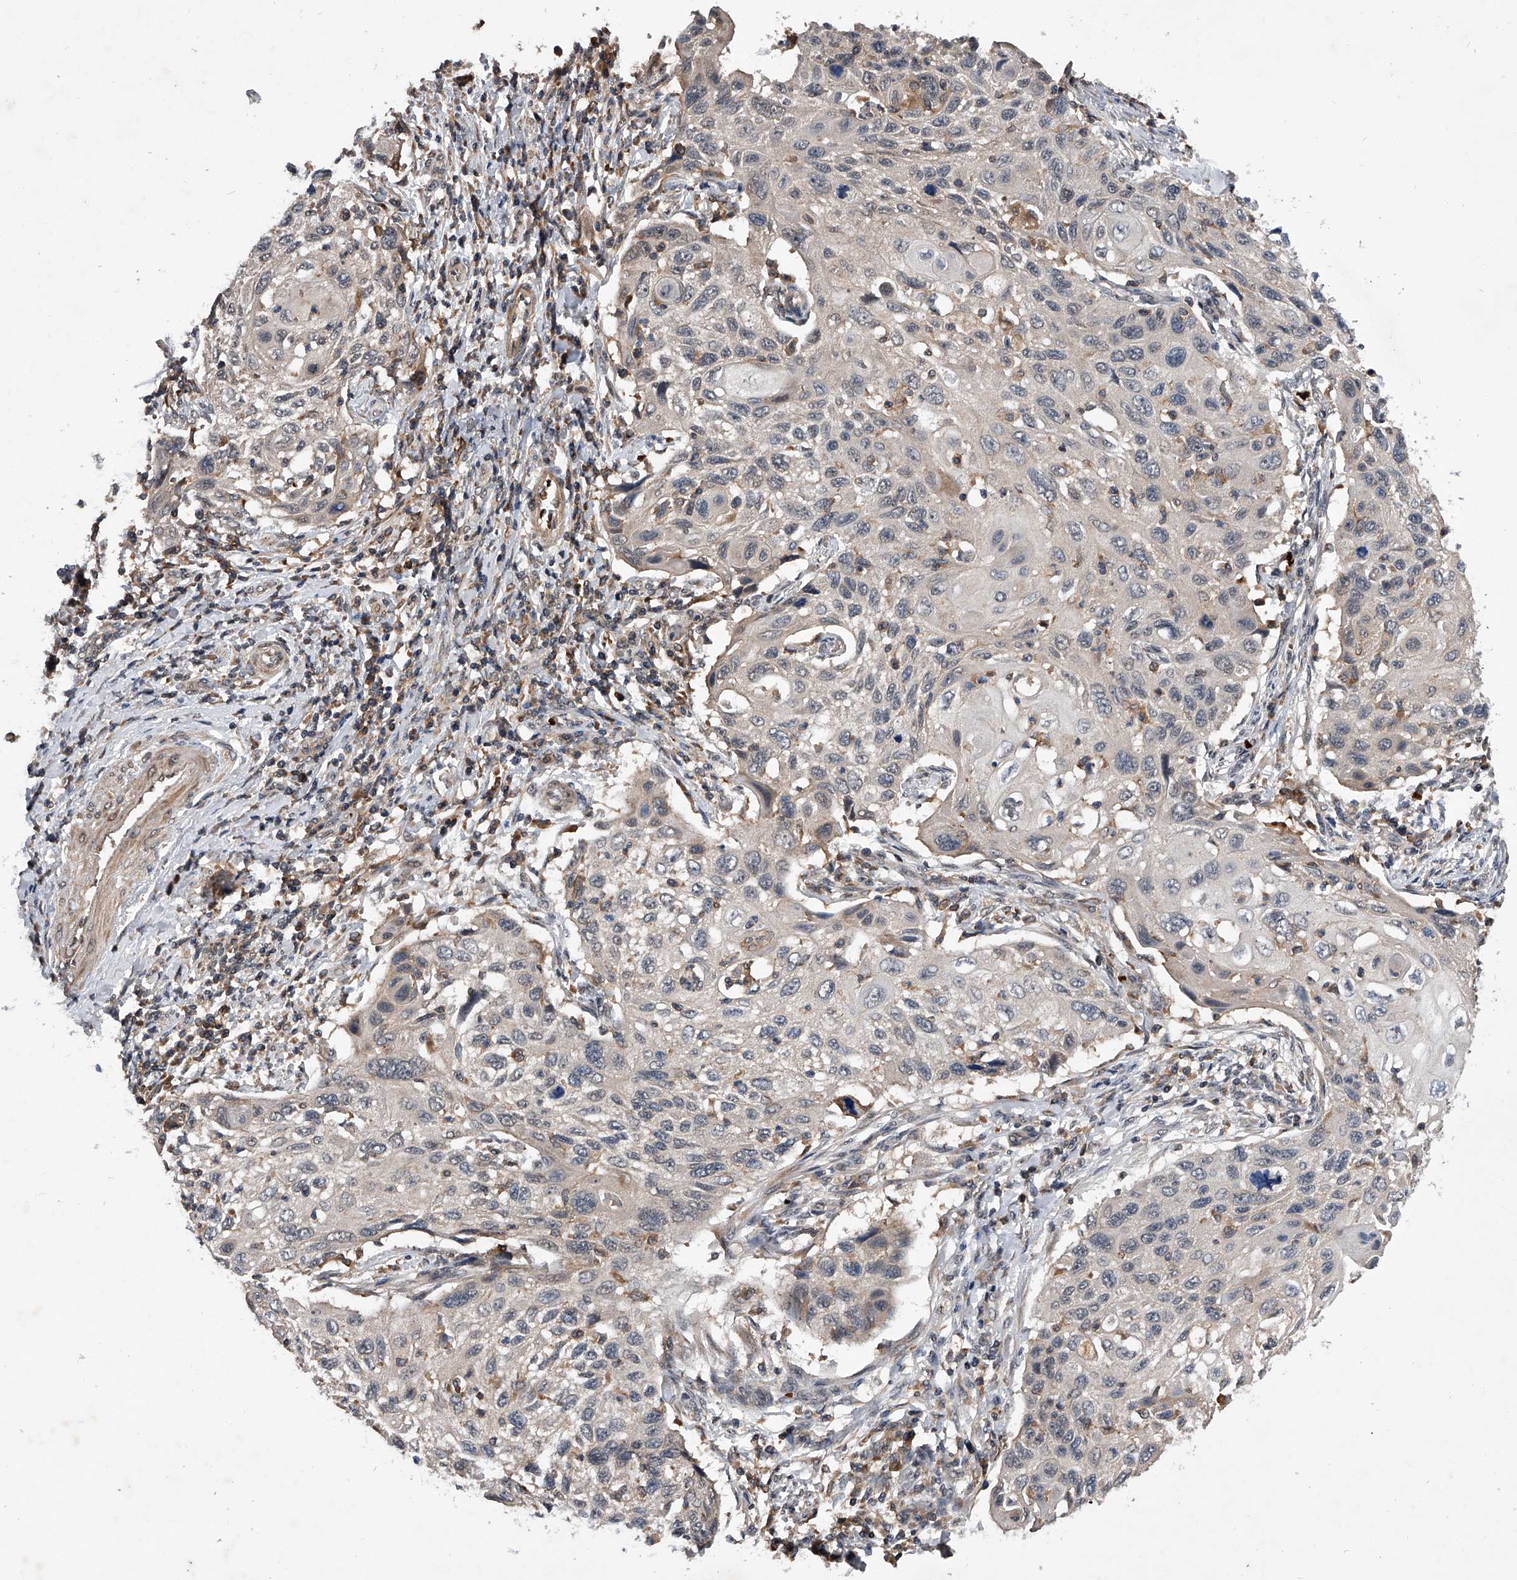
{"staining": {"intensity": "negative", "quantity": "none", "location": "none"}, "tissue": "cervical cancer", "cell_type": "Tumor cells", "image_type": "cancer", "snomed": [{"axis": "morphology", "description": "Squamous cell carcinoma, NOS"}, {"axis": "topography", "description": "Cervix"}], "caption": "DAB immunohistochemical staining of human squamous cell carcinoma (cervical) exhibits no significant positivity in tumor cells.", "gene": "ZNF30", "patient": {"sex": "female", "age": 70}}